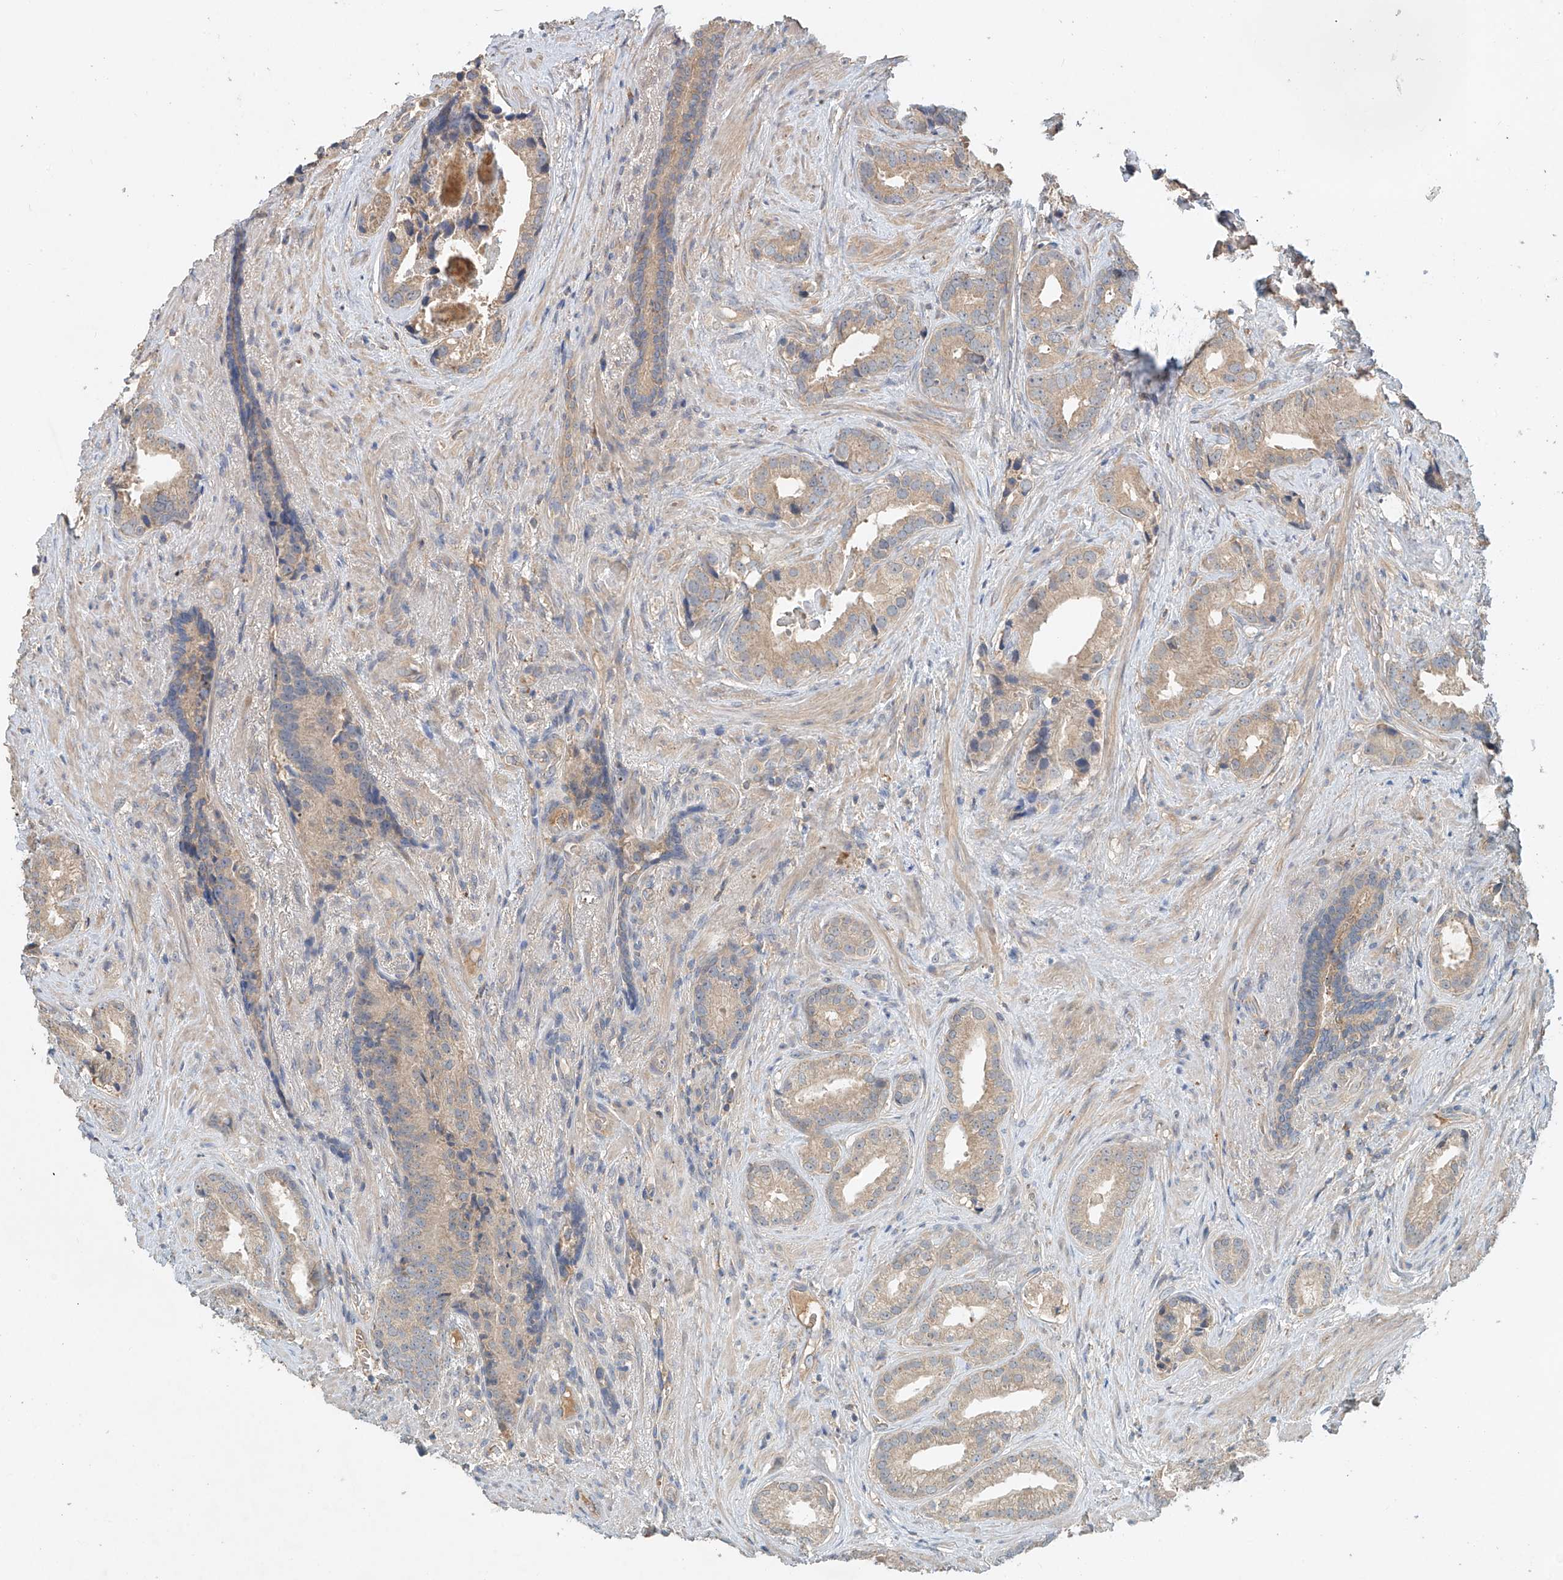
{"staining": {"intensity": "weak", "quantity": ">75%", "location": "cytoplasmic/membranous"}, "tissue": "prostate cancer", "cell_type": "Tumor cells", "image_type": "cancer", "snomed": [{"axis": "morphology", "description": "Adenocarcinoma, Low grade"}, {"axis": "topography", "description": "Prostate"}], "caption": "IHC micrograph of adenocarcinoma (low-grade) (prostate) stained for a protein (brown), which reveals low levels of weak cytoplasmic/membranous positivity in about >75% of tumor cells.", "gene": "GNB1L", "patient": {"sex": "male", "age": 71}}